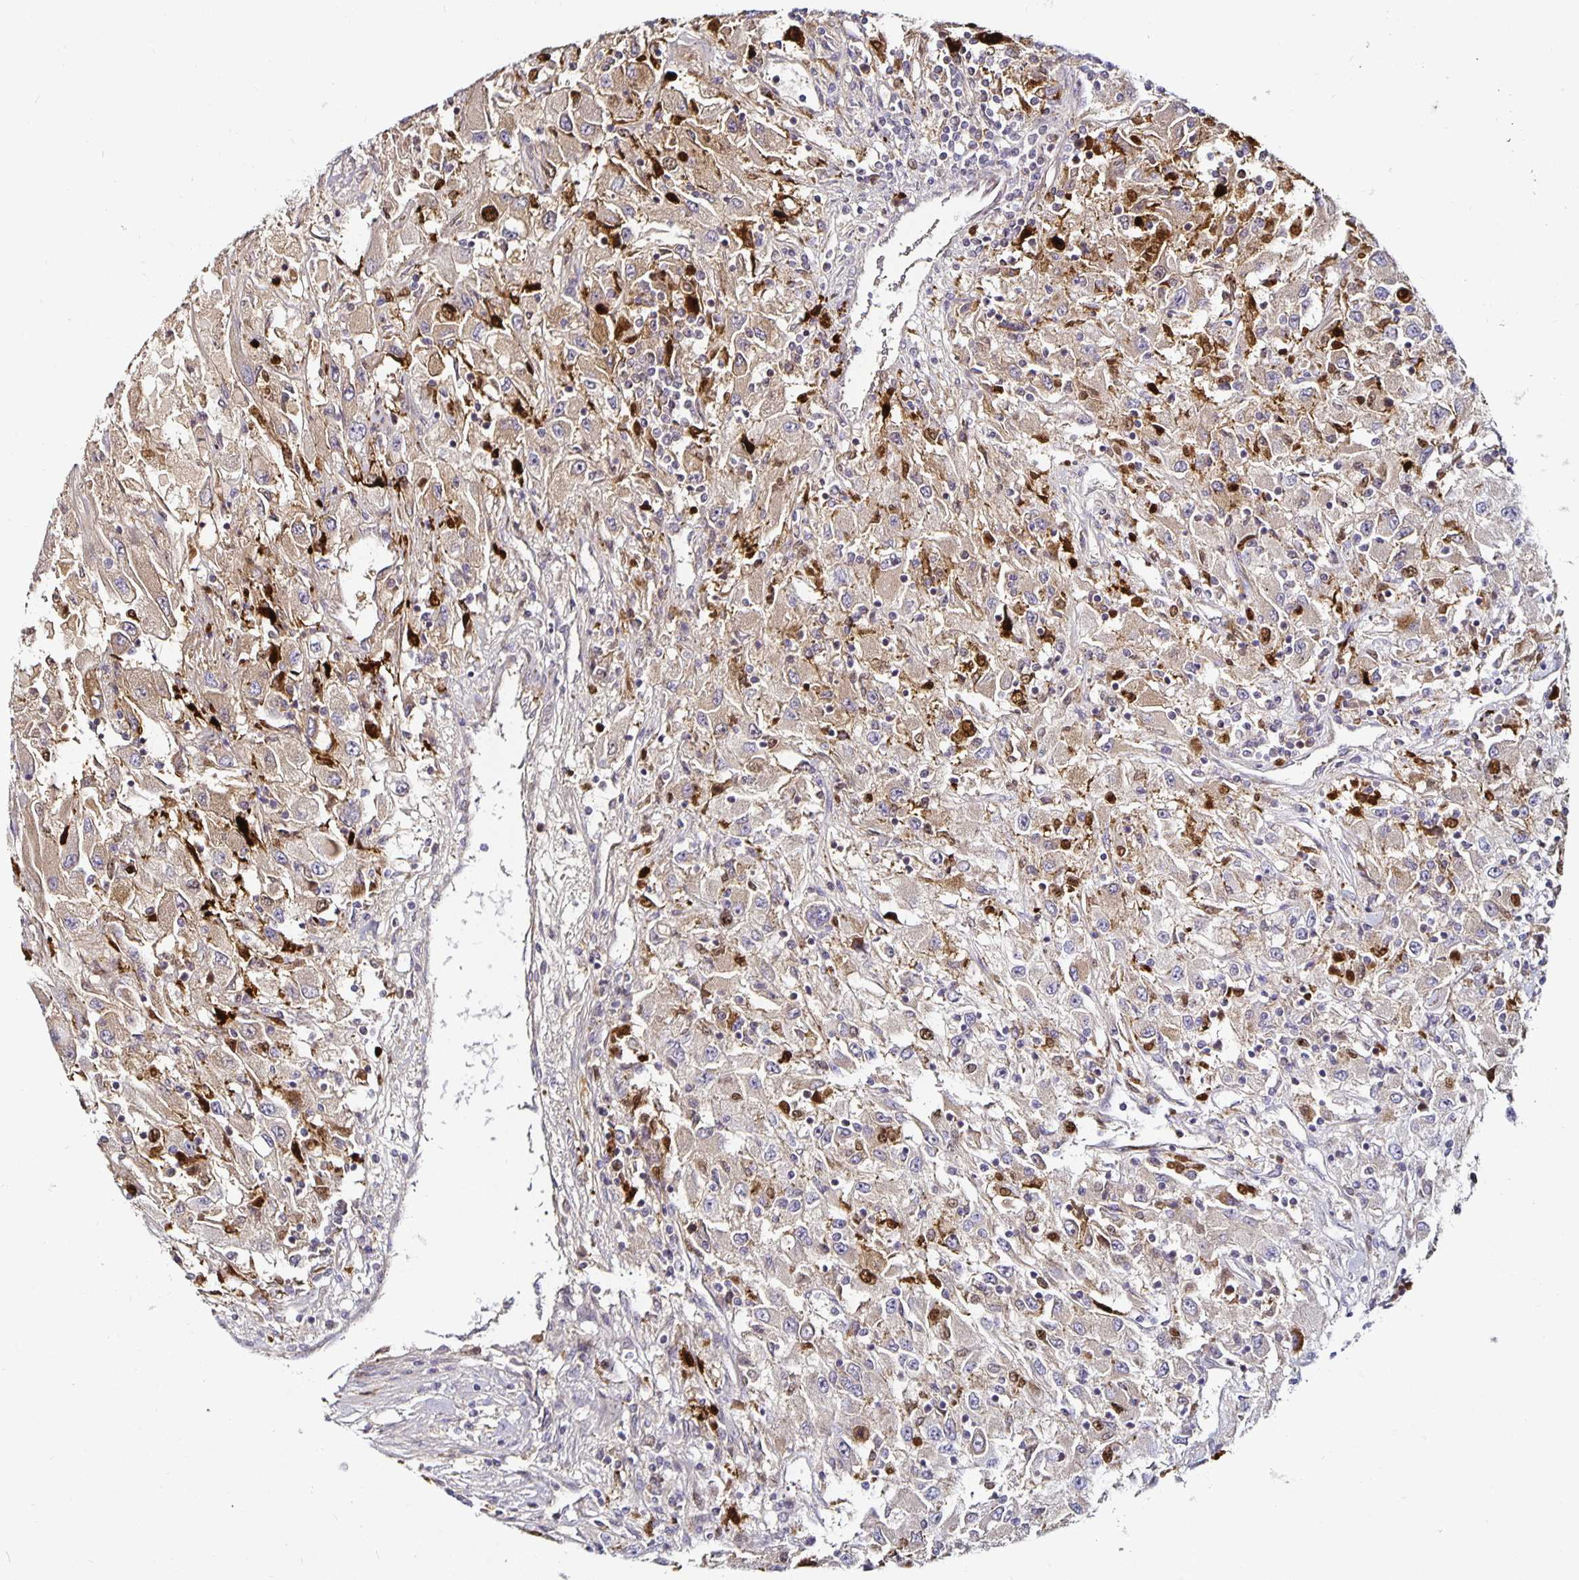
{"staining": {"intensity": "moderate", "quantity": "<25%", "location": "nuclear"}, "tissue": "renal cancer", "cell_type": "Tumor cells", "image_type": "cancer", "snomed": [{"axis": "morphology", "description": "Adenocarcinoma, NOS"}, {"axis": "topography", "description": "Kidney"}], "caption": "An immunohistochemistry micrograph of neoplastic tissue is shown. Protein staining in brown highlights moderate nuclear positivity in renal cancer (adenocarcinoma) within tumor cells. (brown staining indicates protein expression, while blue staining denotes nuclei).", "gene": "ANLN", "patient": {"sex": "female", "age": 67}}